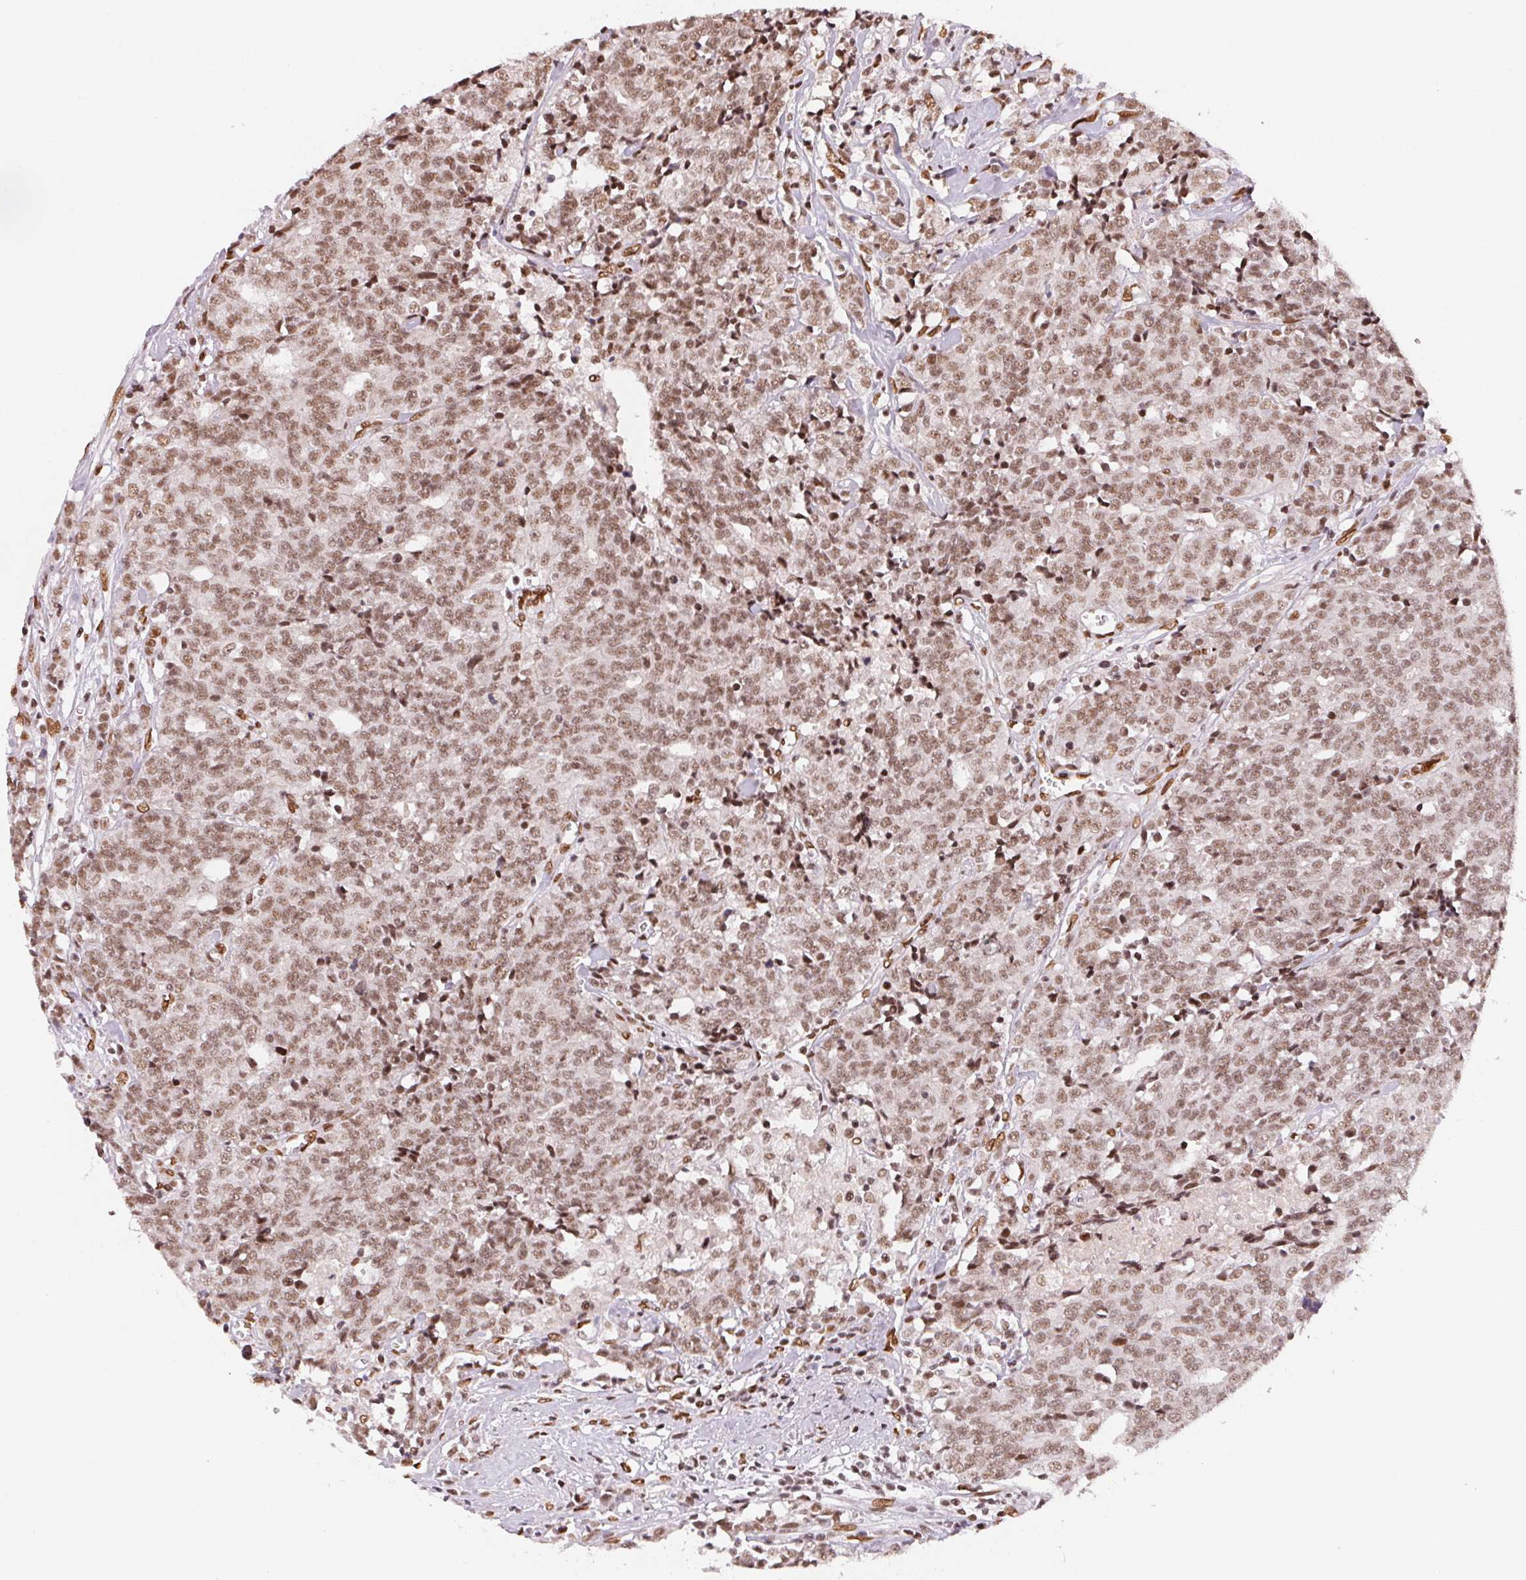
{"staining": {"intensity": "moderate", "quantity": ">75%", "location": "nuclear"}, "tissue": "prostate cancer", "cell_type": "Tumor cells", "image_type": "cancer", "snomed": [{"axis": "morphology", "description": "Adenocarcinoma, High grade"}, {"axis": "topography", "description": "Prostate and seminal vesicle, NOS"}], "caption": "Protein staining displays moderate nuclear staining in approximately >75% of tumor cells in prostate cancer.", "gene": "SAP30BP", "patient": {"sex": "male", "age": 60}}